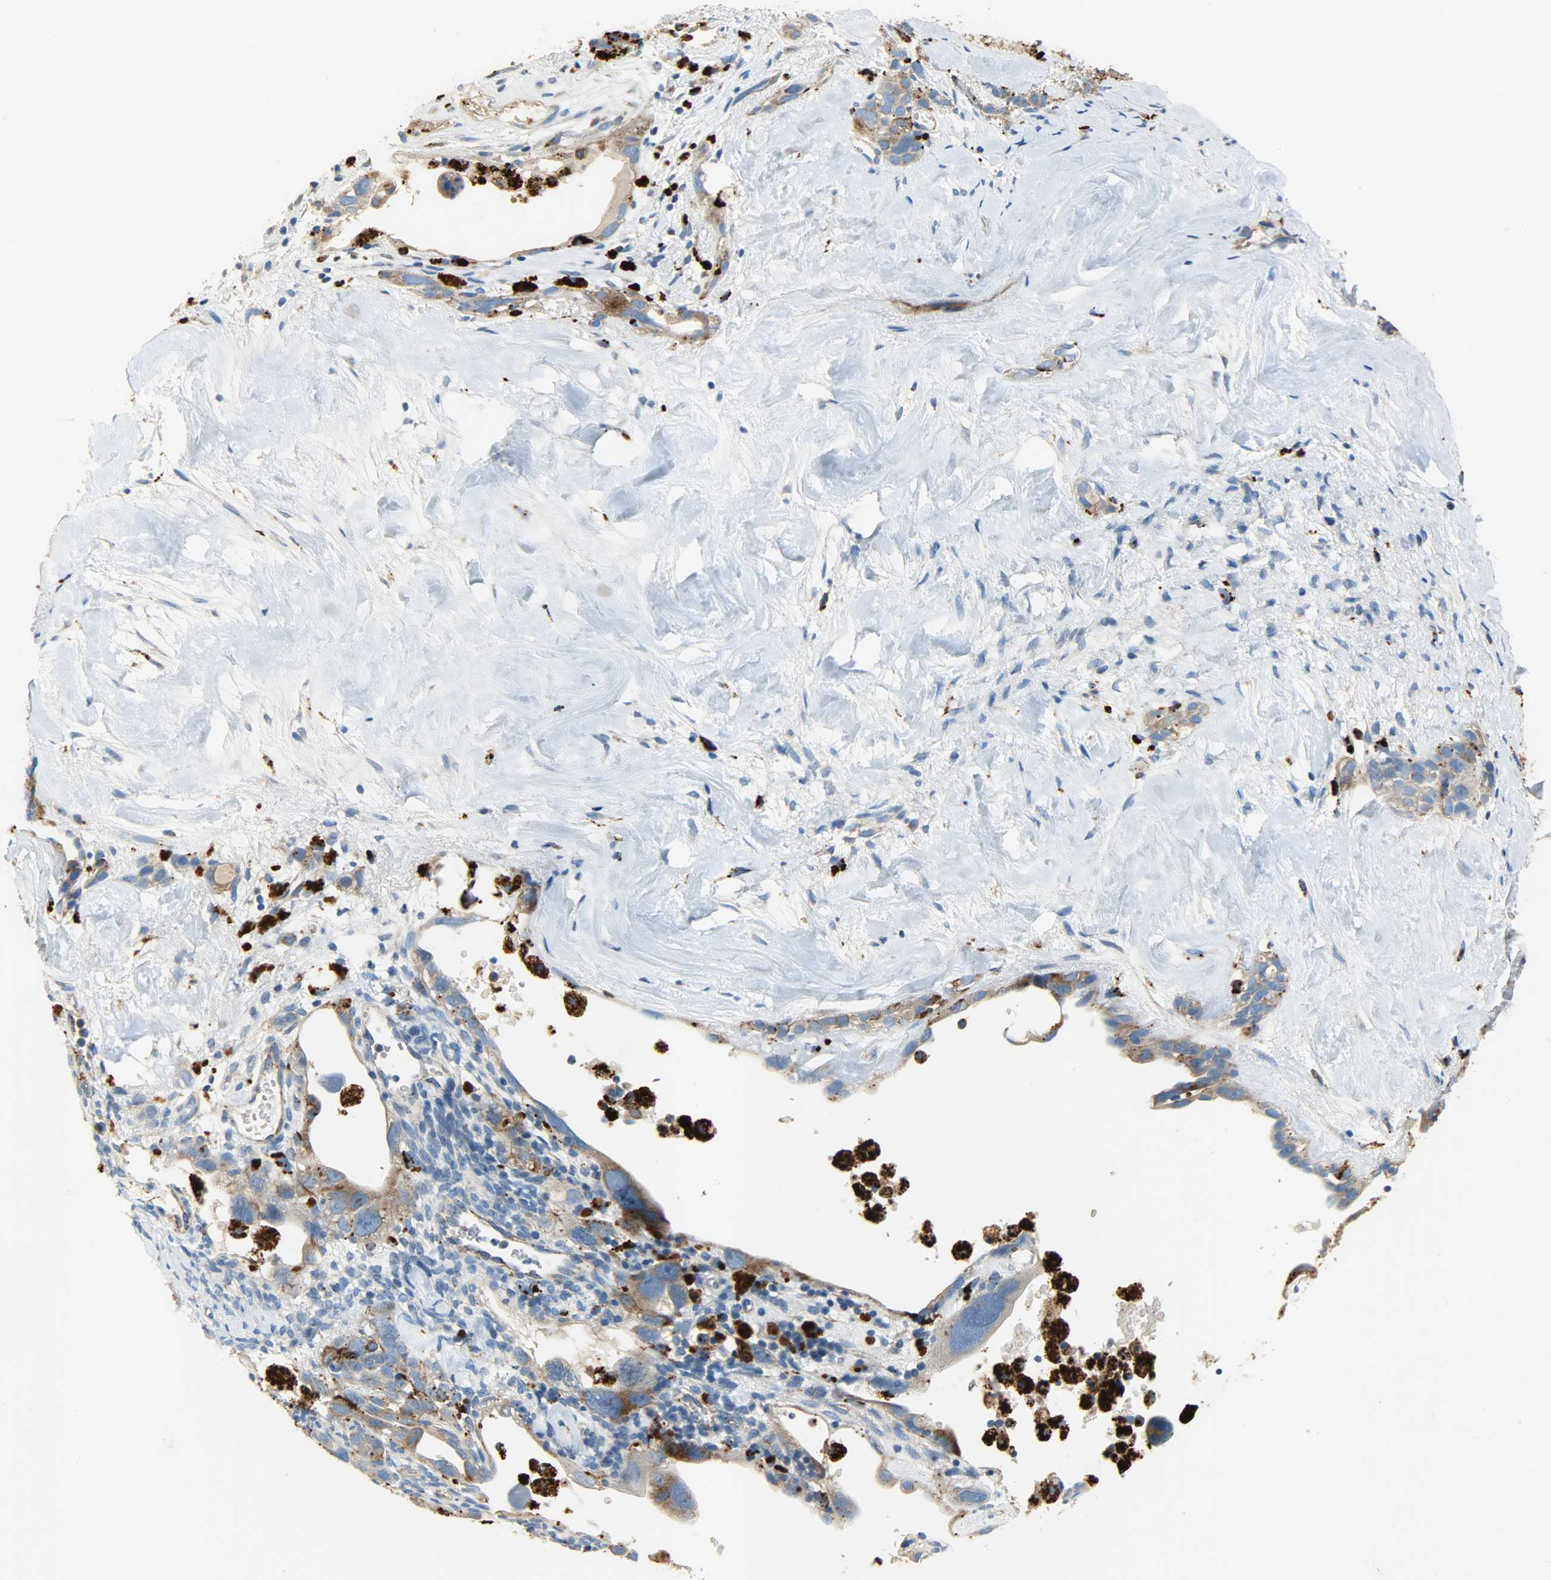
{"staining": {"intensity": "weak", "quantity": ">75%", "location": "cytoplasmic/membranous"}, "tissue": "ovarian cancer", "cell_type": "Tumor cells", "image_type": "cancer", "snomed": [{"axis": "morphology", "description": "Cystadenocarcinoma, serous, NOS"}, {"axis": "topography", "description": "Ovary"}], "caption": "Immunohistochemistry photomicrograph of human serous cystadenocarcinoma (ovarian) stained for a protein (brown), which displays low levels of weak cytoplasmic/membranous positivity in approximately >75% of tumor cells.", "gene": "ASAH1", "patient": {"sex": "female", "age": 66}}